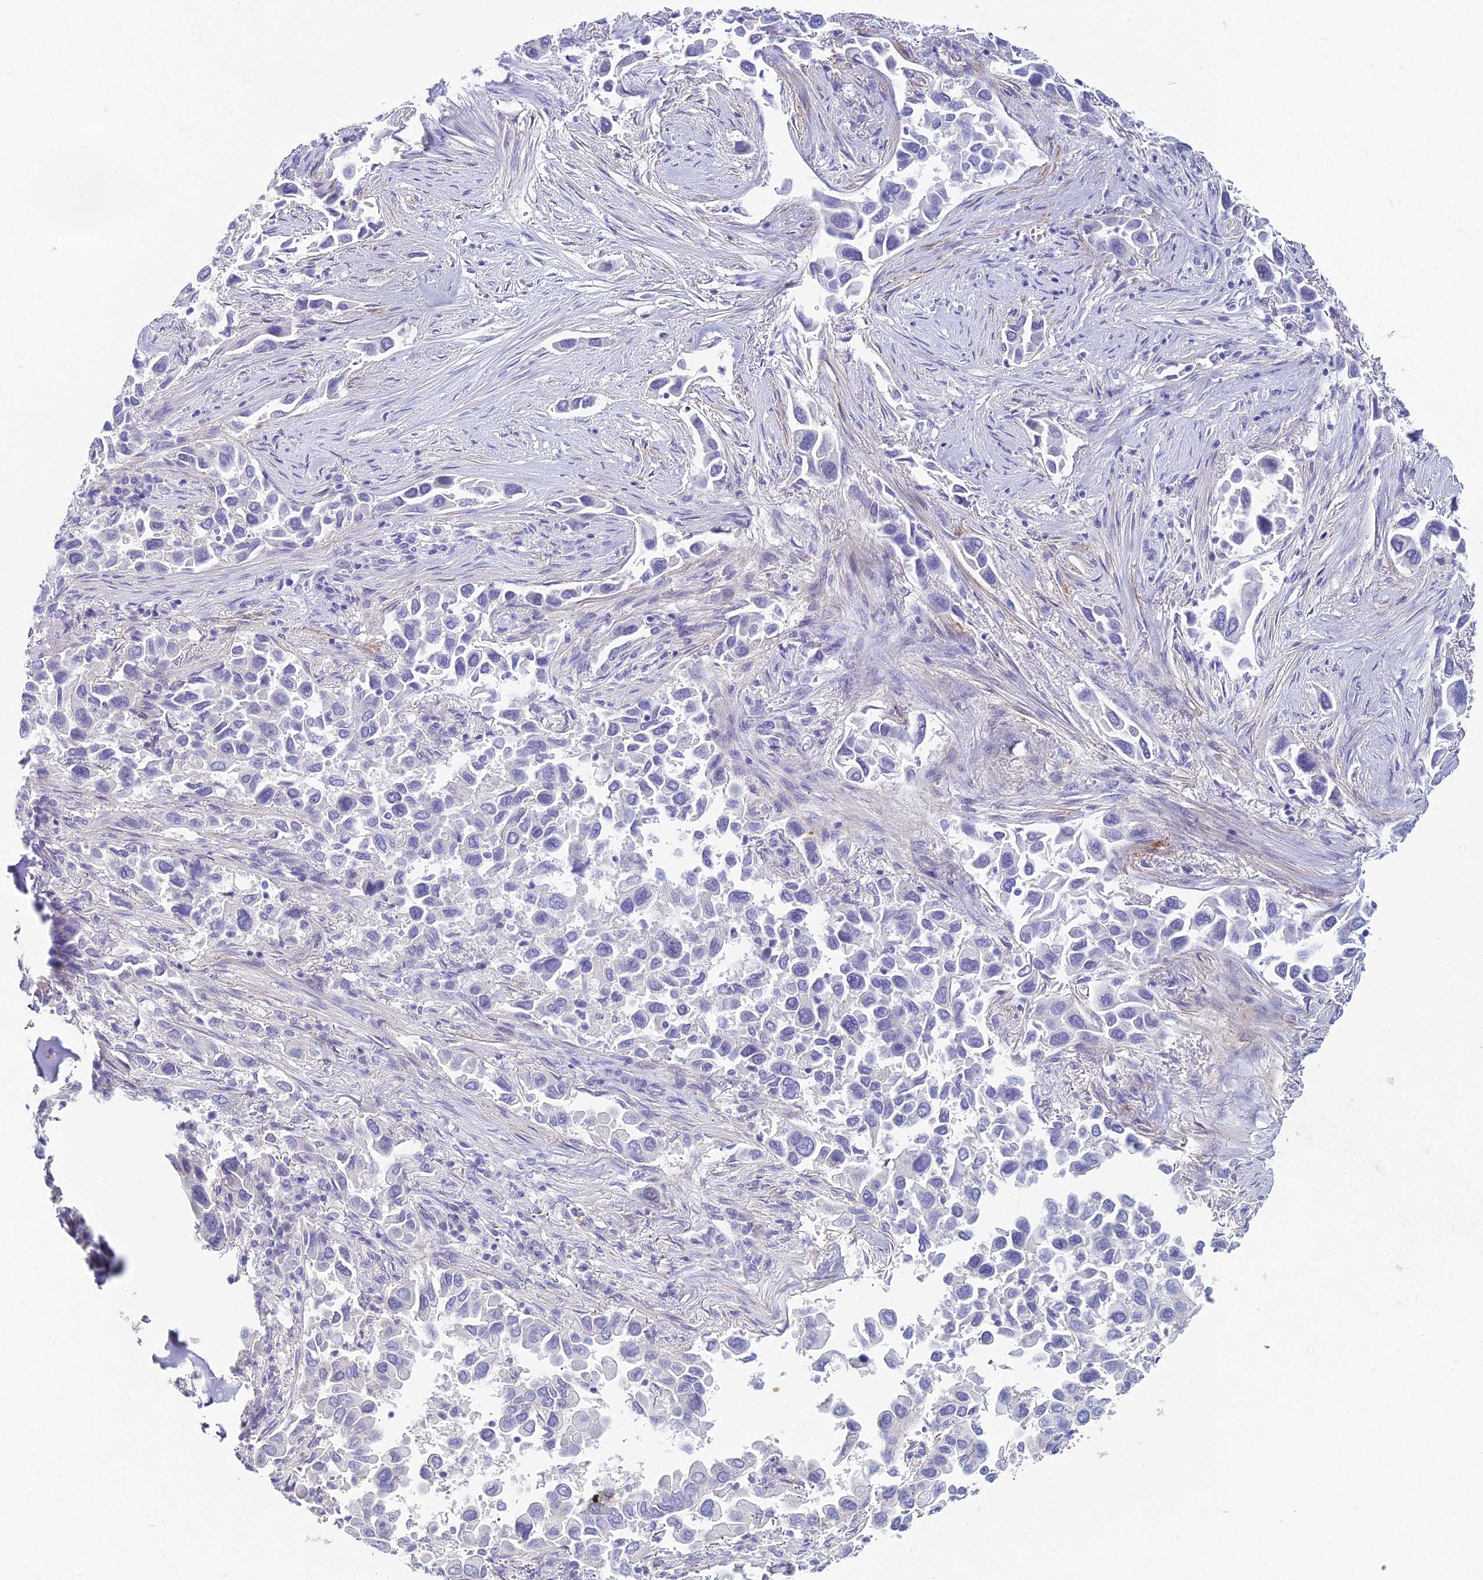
{"staining": {"intensity": "negative", "quantity": "none", "location": "none"}, "tissue": "lung cancer", "cell_type": "Tumor cells", "image_type": "cancer", "snomed": [{"axis": "morphology", "description": "Adenocarcinoma, NOS"}, {"axis": "topography", "description": "Lung"}], "caption": "This is an immunohistochemistry (IHC) image of lung adenocarcinoma. There is no positivity in tumor cells.", "gene": "NCAM1", "patient": {"sex": "female", "age": 76}}